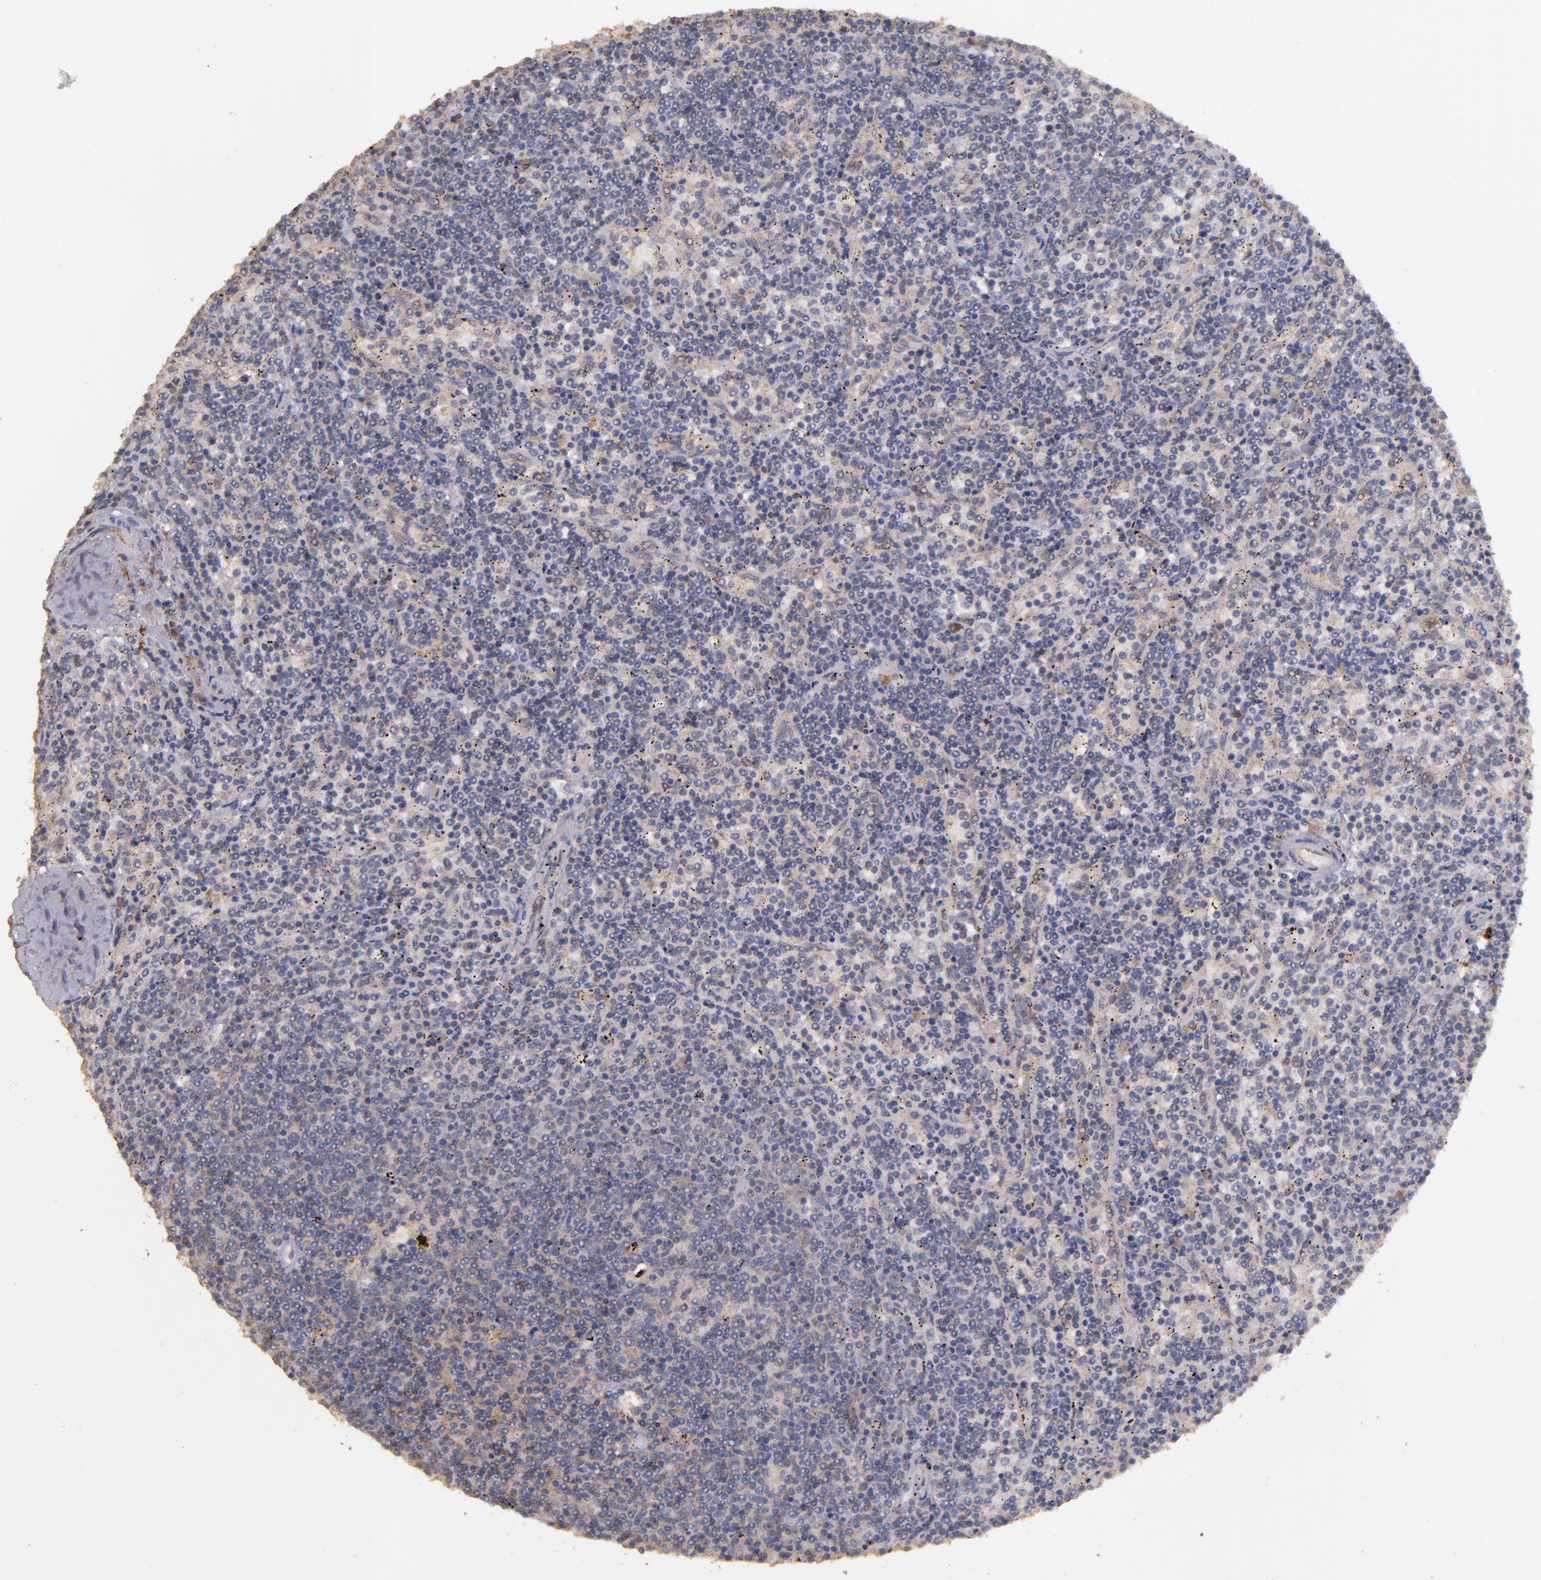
{"staining": {"intensity": "moderate", "quantity": "<25%", "location": "cytoplasmic/membranous"}, "tissue": "lymphoma", "cell_type": "Tumor cells", "image_type": "cancer", "snomed": [{"axis": "morphology", "description": "Malignant lymphoma, non-Hodgkin's type, Low grade"}, {"axis": "topography", "description": "Spleen"}], "caption": "A low amount of moderate cytoplasmic/membranous expression is appreciated in about <25% of tumor cells in lymphoma tissue. Immunohistochemistry (ihc) stains the protein of interest in brown and the nuclei are stained blue.", "gene": "HECTD1", "patient": {"sex": "female", "age": 50}}